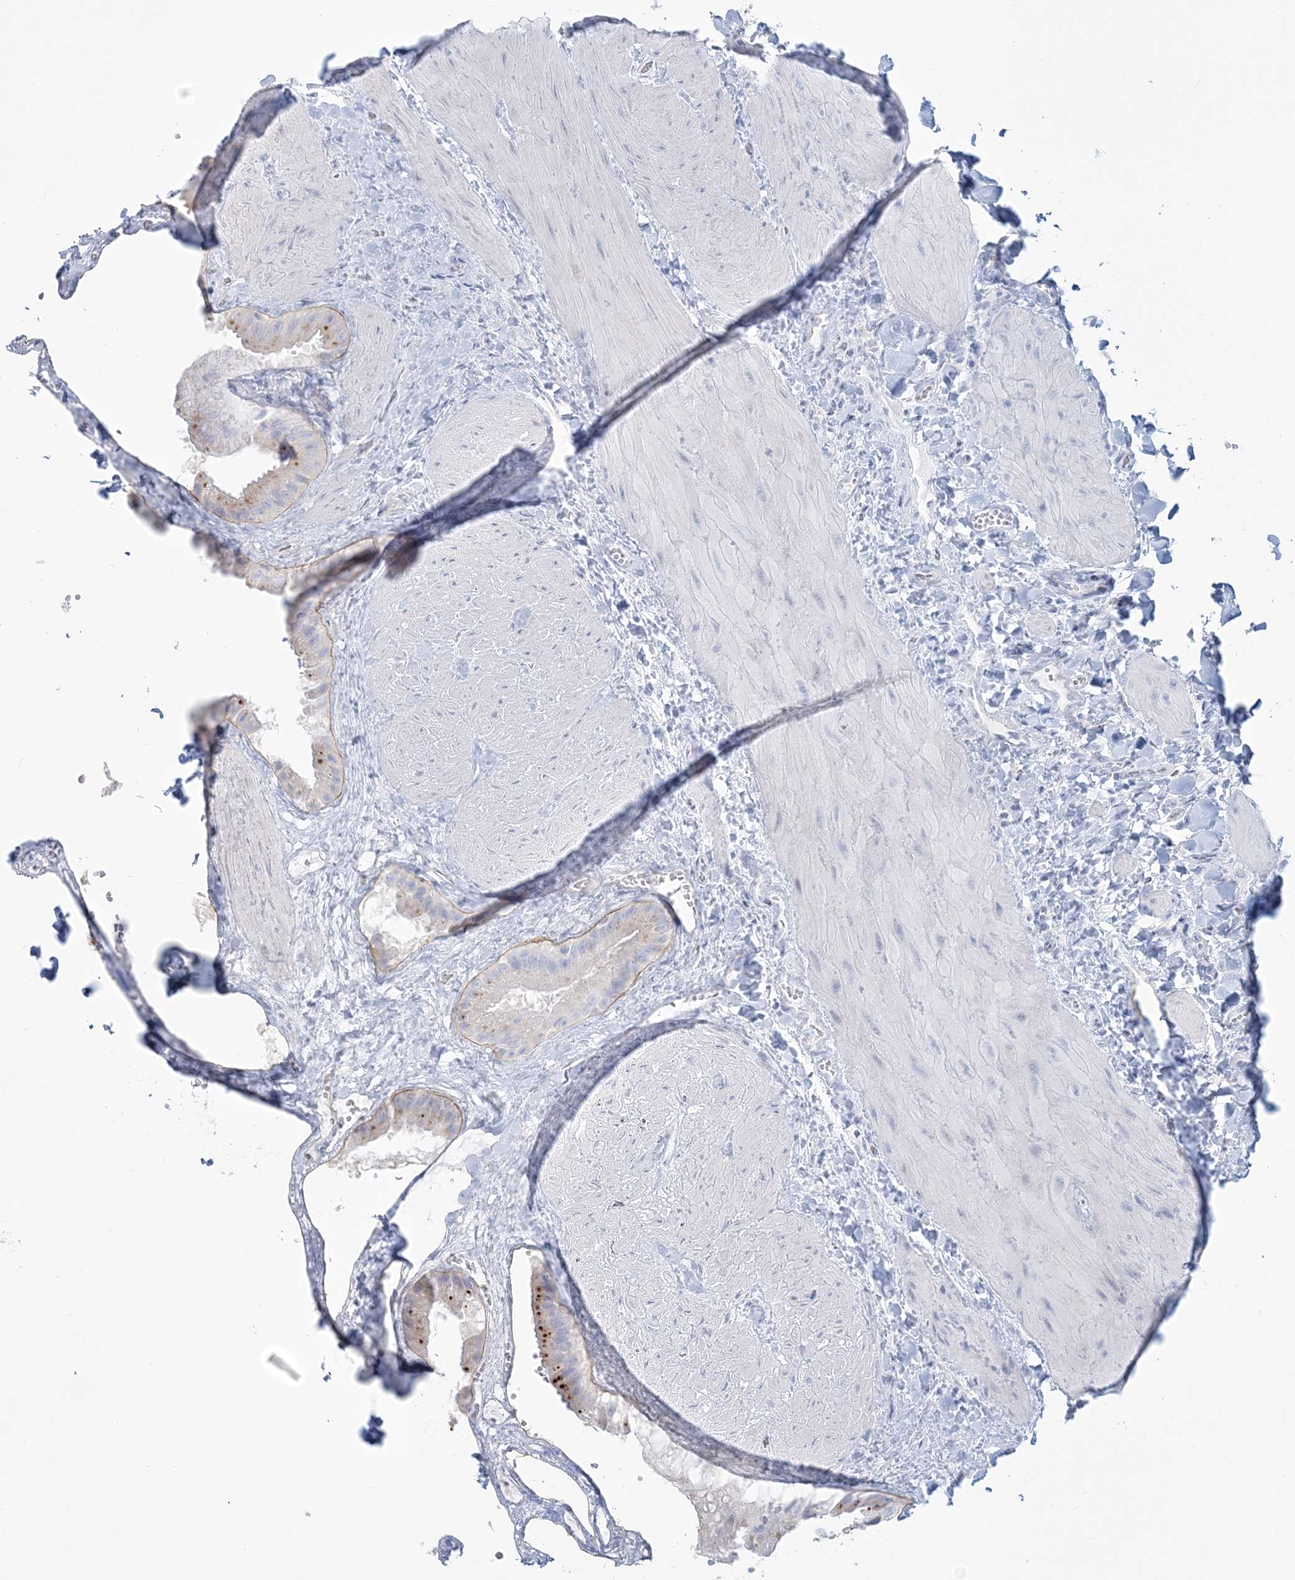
{"staining": {"intensity": "negative", "quantity": "none", "location": "none"}, "tissue": "gallbladder", "cell_type": "Glandular cells", "image_type": "normal", "snomed": [{"axis": "morphology", "description": "Normal tissue, NOS"}, {"axis": "topography", "description": "Gallbladder"}], "caption": "Immunohistochemistry (IHC) of unremarkable human gallbladder exhibits no positivity in glandular cells. Brightfield microscopy of IHC stained with DAB (brown) and hematoxylin (blue), captured at high magnification.", "gene": "ADGB", "patient": {"sex": "male", "age": 55}}